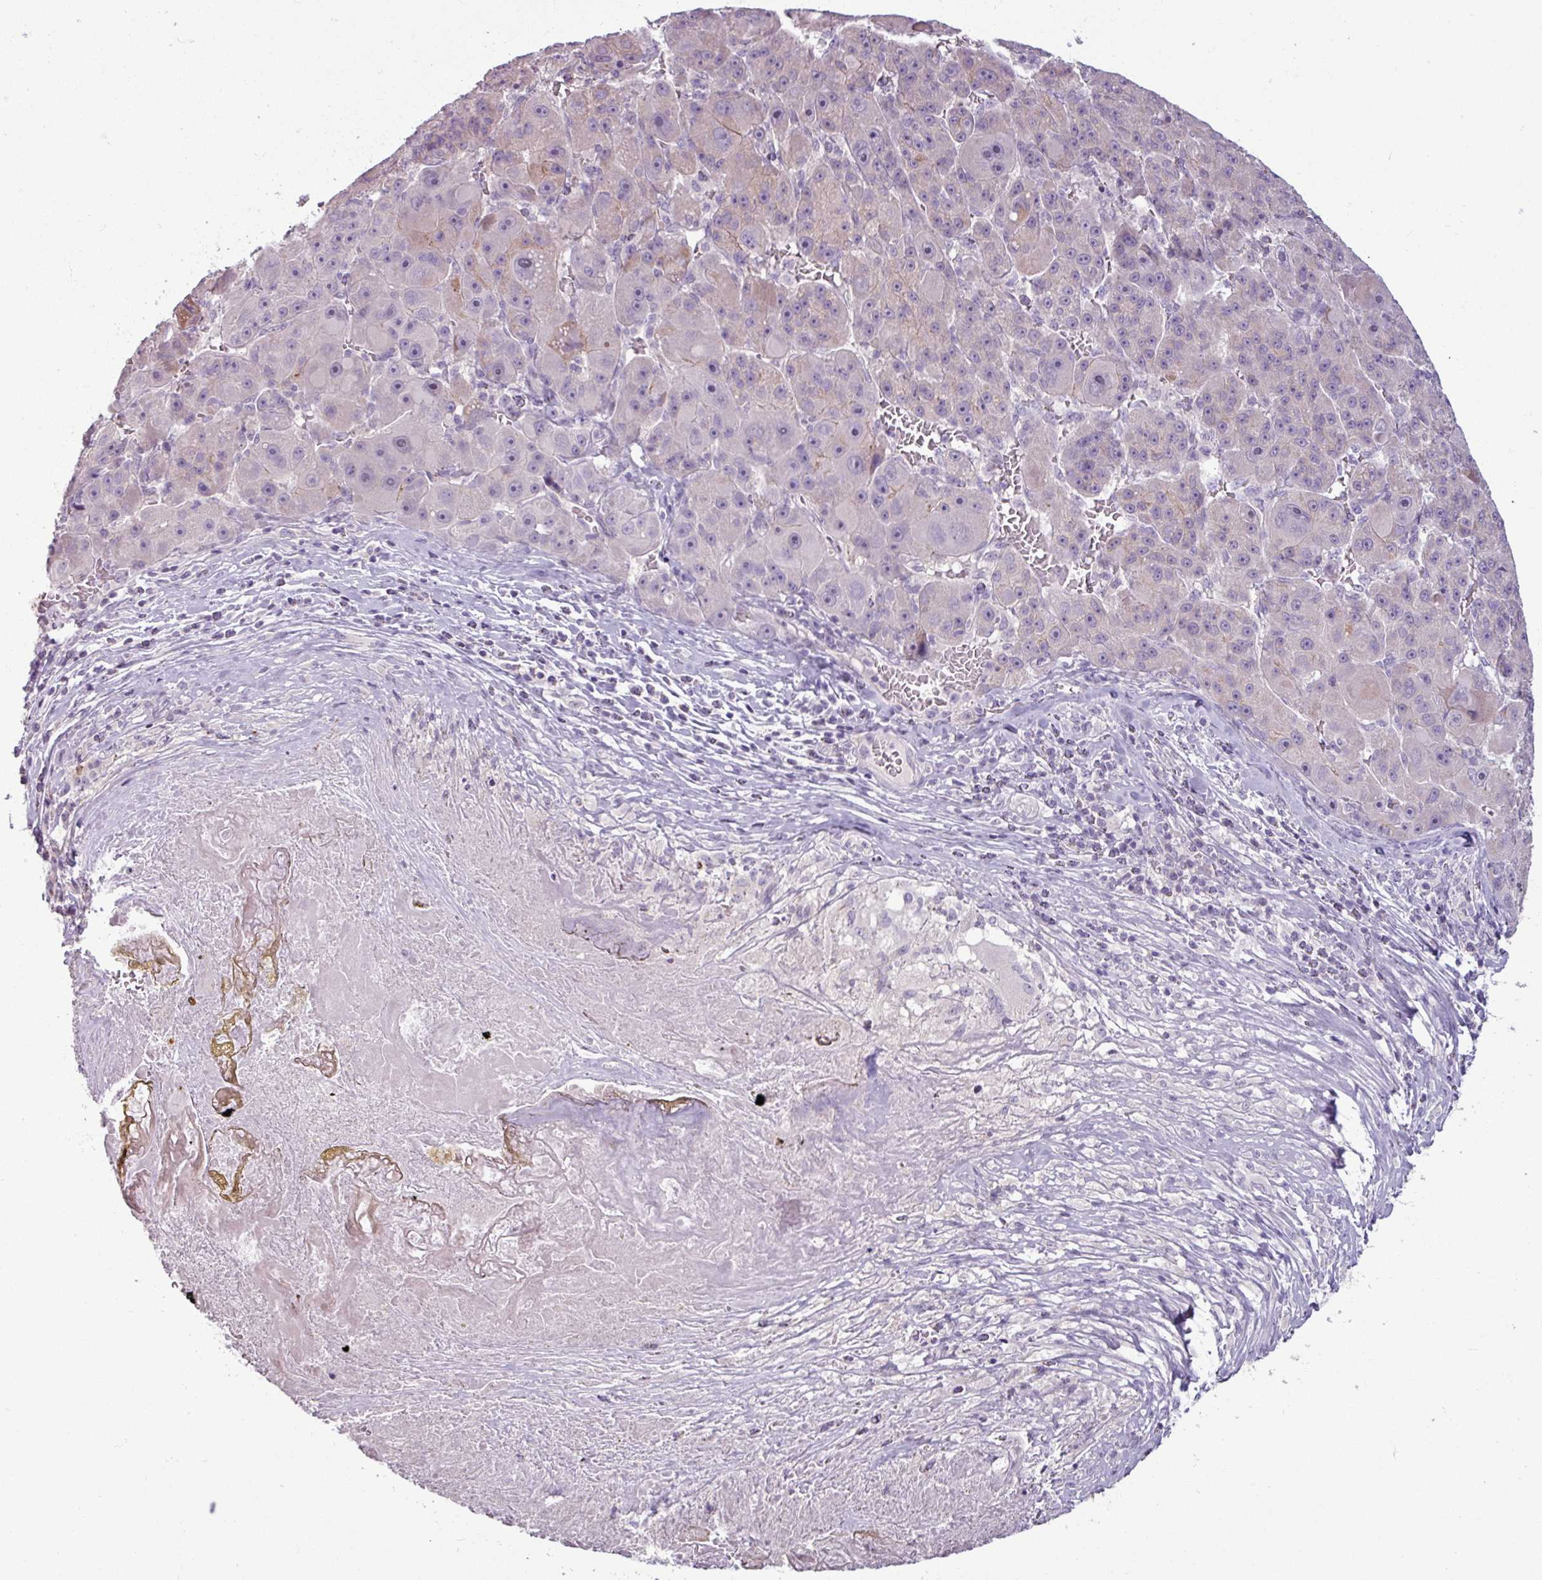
{"staining": {"intensity": "negative", "quantity": "none", "location": "none"}, "tissue": "liver cancer", "cell_type": "Tumor cells", "image_type": "cancer", "snomed": [{"axis": "morphology", "description": "Carcinoma, Hepatocellular, NOS"}, {"axis": "topography", "description": "Liver"}], "caption": "Tumor cells are negative for protein expression in human liver hepatocellular carcinoma.", "gene": "PNMA6A", "patient": {"sex": "male", "age": 76}}